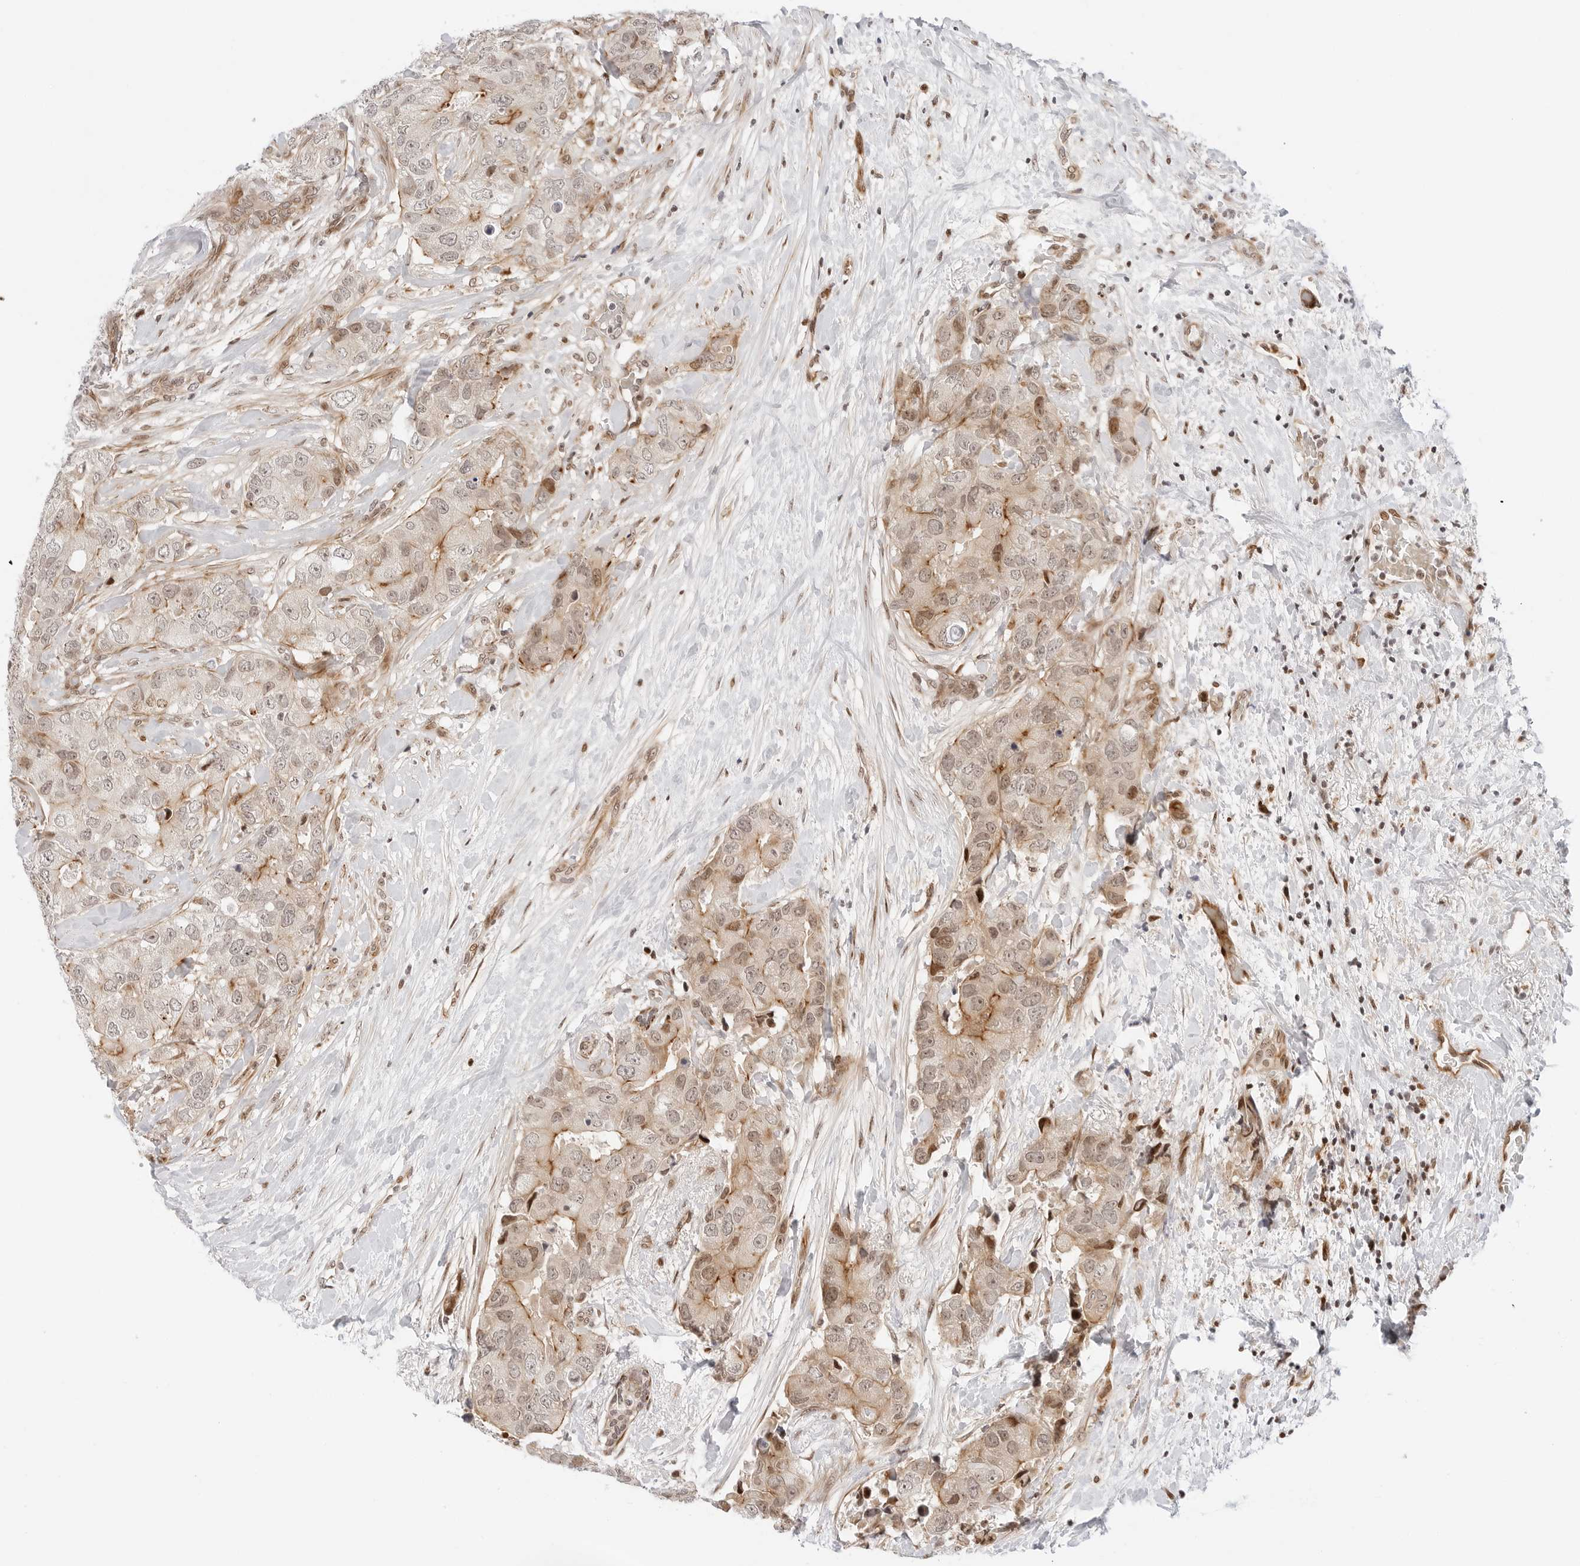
{"staining": {"intensity": "weak", "quantity": "25%-75%", "location": "cytoplasmic/membranous,nuclear"}, "tissue": "breast cancer", "cell_type": "Tumor cells", "image_type": "cancer", "snomed": [{"axis": "morphology", "description": "Duct carcinoma"}, {"axis": "topography", "description": "Breast"}], "caption": "Immunohistochemical staining of breast invasive ductal carcinoma shows low levels of weak cytoplasmic/membranous and nuclear protein expression in approximately 25%-75% of tumor cells. (brown staining indicates protein expression, while blue staining denotes nuclei).", "gene": "ZNF613", "patient": {"sex": "female", "age": 62}}